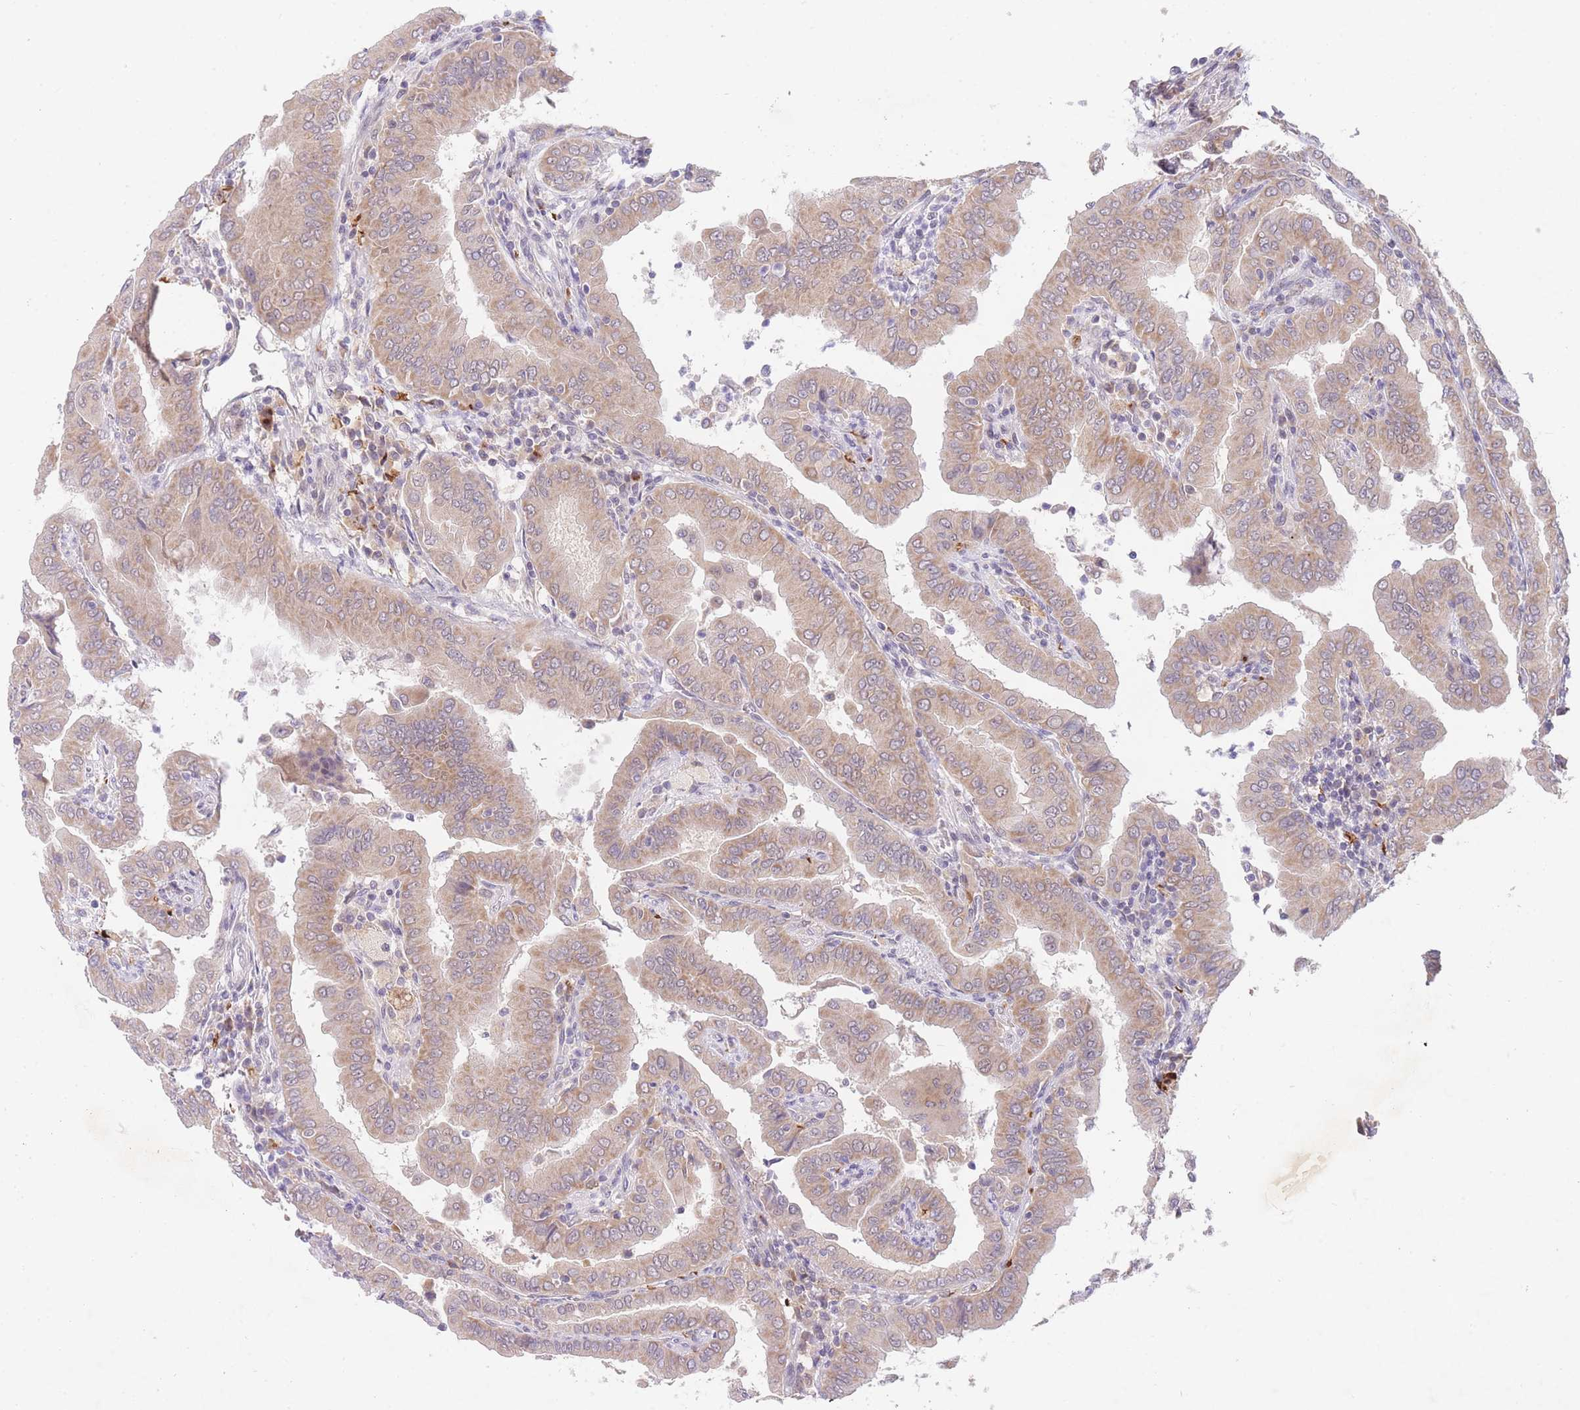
{"staining": {"intensity": "weak", "quantity": ">75%", "location": "cytoplasmic/membranous"}, "tissue": "thyroid cancer", "cell_type": "Tumor cells", "image_type": "cancer", "snomed": [{"axis": "morphology", "description": "Papillary adenocarcinoma, NOS"}, {"axis": "topography", "description": "Thyroid gland"}], "caption": "Protein expression analysis of thyroid papillary adenocarcinoma exhibits weak cytoplasmic/membranous staining in approximately >75% of tumor cells. The staining was performed using DAB to visualize the protein expression in brown, while the nuclei were stained in blue with hematoxylin (Magnification: 20x).", "gene": "SLC25A33", "patient": {"sex": "male", "age": 33}}